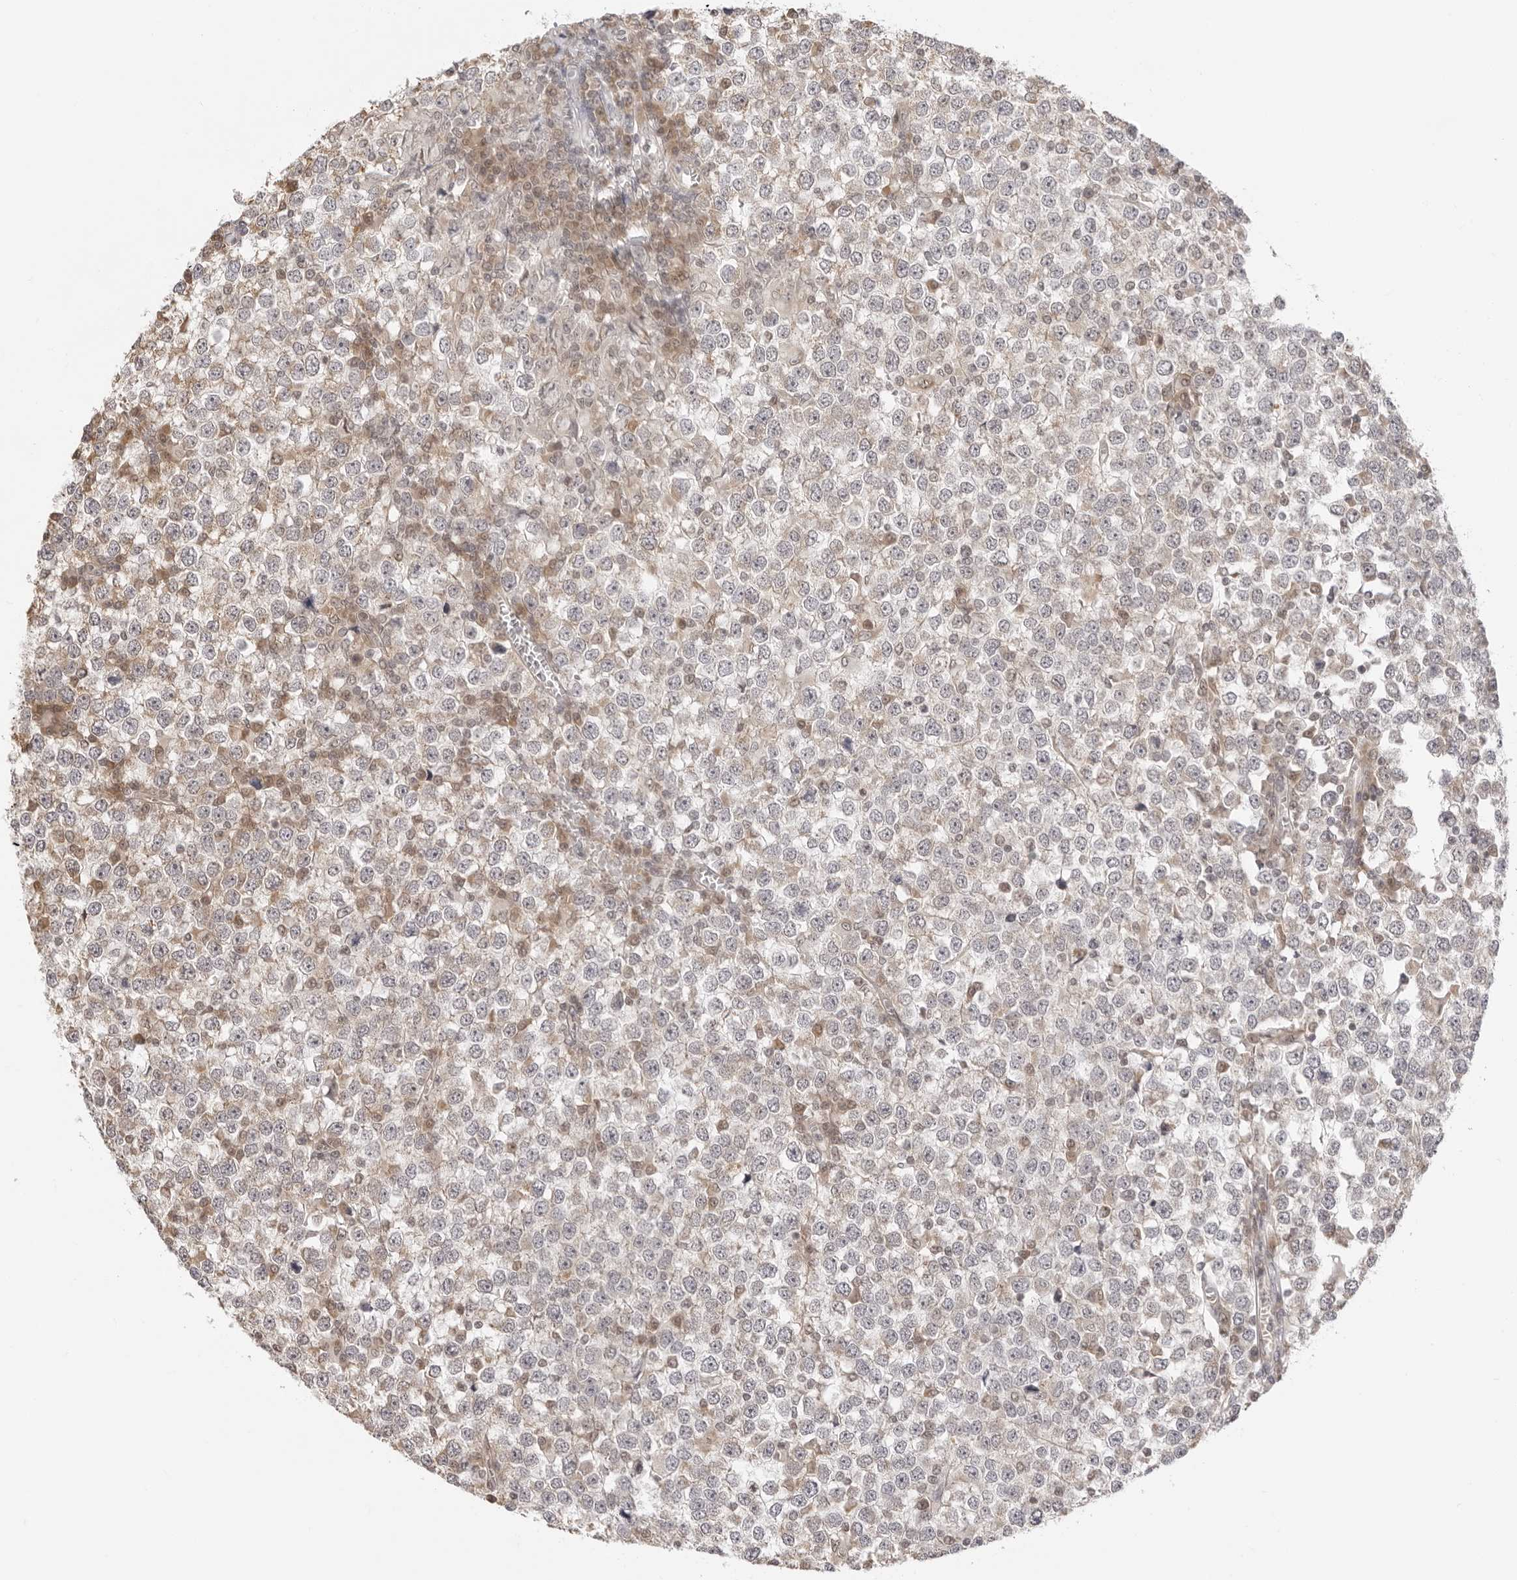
{"staining": {"intensity": "negative", "quantity": "none", "location": "none"}, "tissue": "testis cancer", "cell_type": "Tumor cells", "image_type": "cancer", "snomed": [{"axis": "morphology", "description": "Seminoma, NOS"}, {"axis": "topography", "description": "Testis"}], "caption": "This is an immunohistochemistry histopathology image of testis cancer (seminoma). There is no expression in tumor cells.", "gene": "FDPS", "patient": {"sex": "male", "age": 65}}